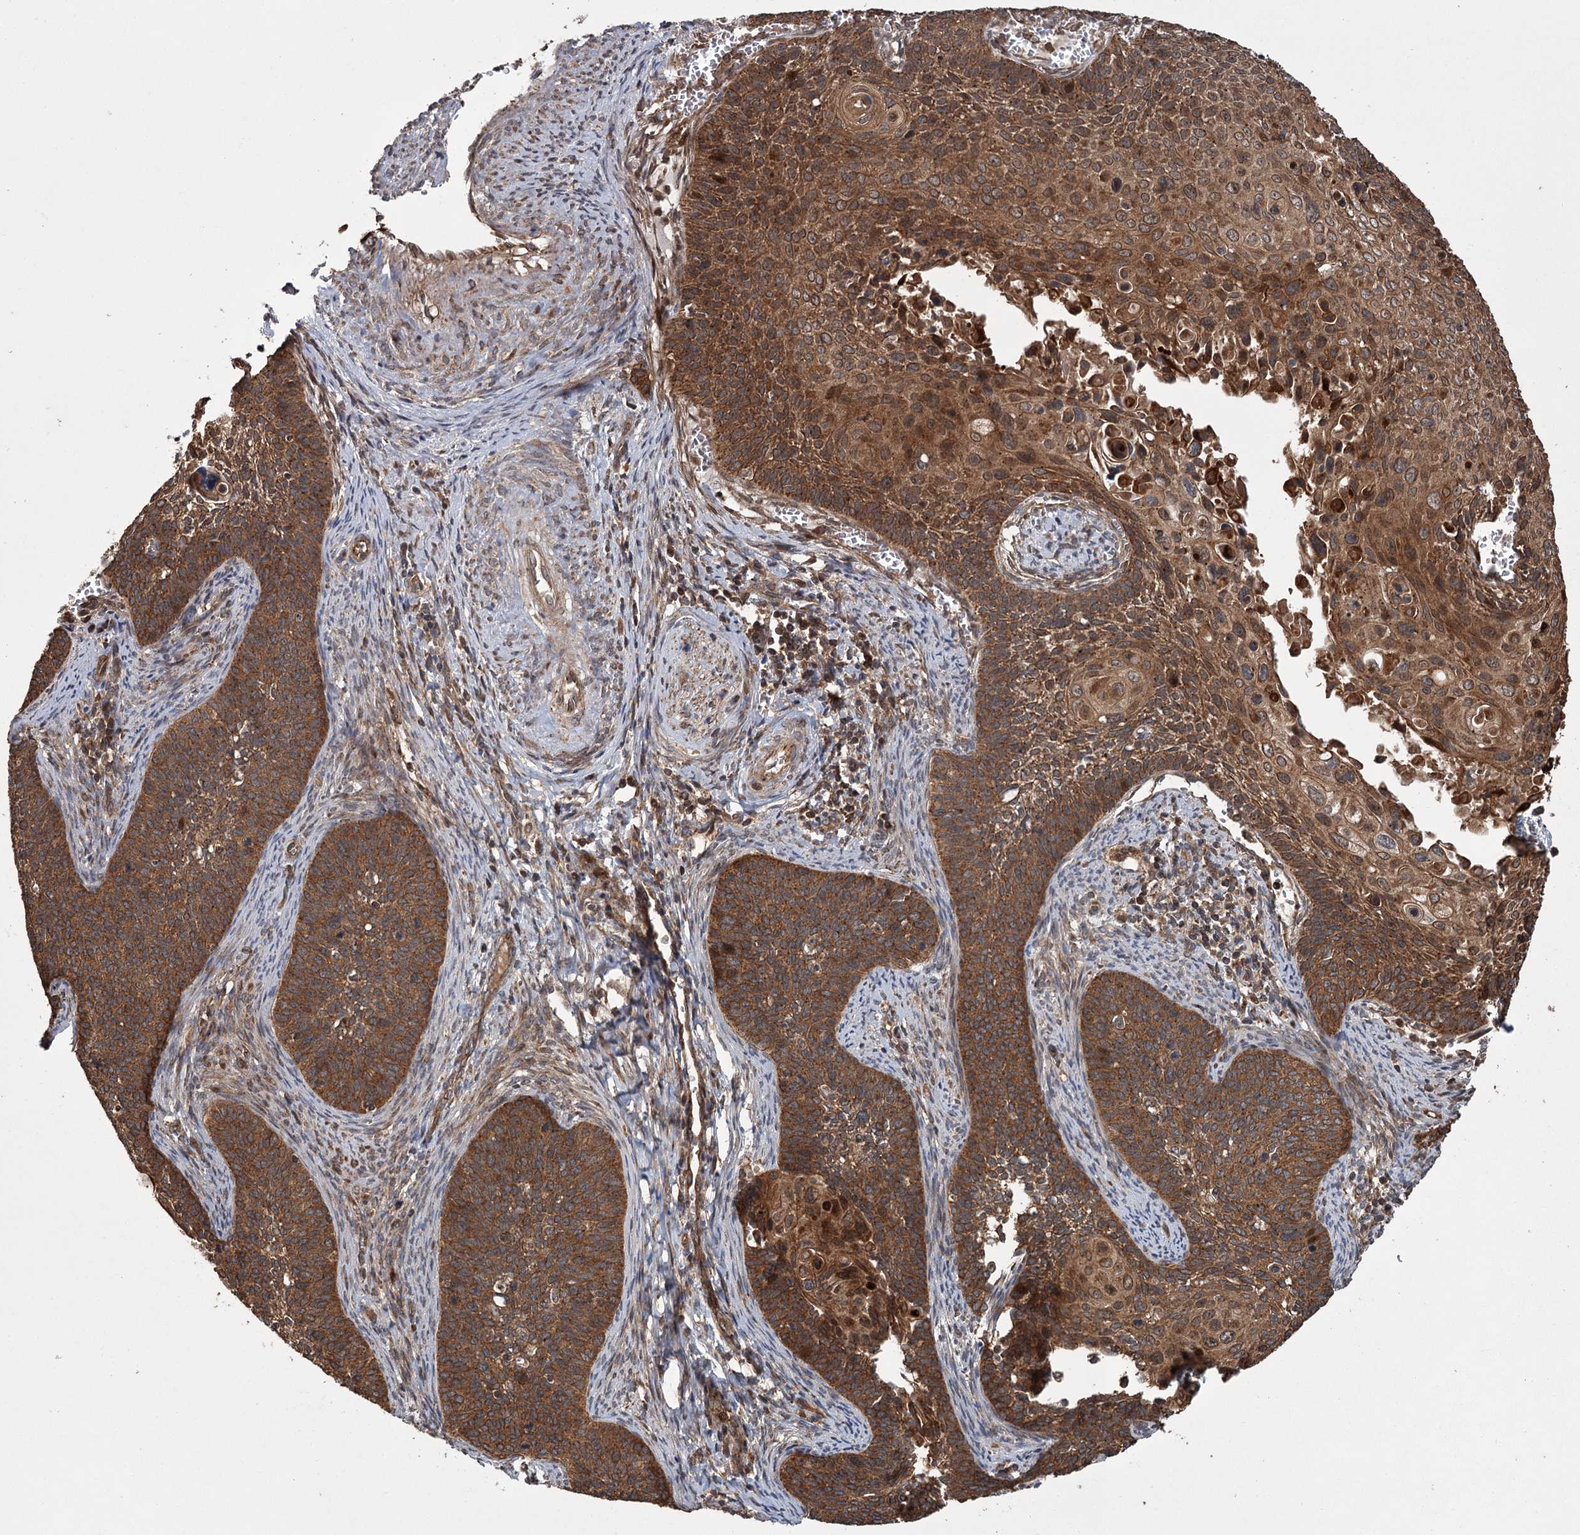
{"staining": {"intensity": "strong", "quantity": ">75%", "location": "cytoplasmic/membranous"}, "tissue": "cervical cancer", "cell_type": "Tumor cells", "image_type": "cancer", "snomed": [{"axis": "morphology", "description": "Squamous cell carcinoma, NOS"}, {"axis": "topography", "description": "Cervix"}], "caption": "This photomicrograph reveals immunohistochemistry (IHC) staining of cervical squamous cell carcinoma, with high strong cytoplasmic/membranous positivity in approximately >75% of tumor cells.", "gene": "RPAP3", "patient": {"sex": "female", "age": 33}}